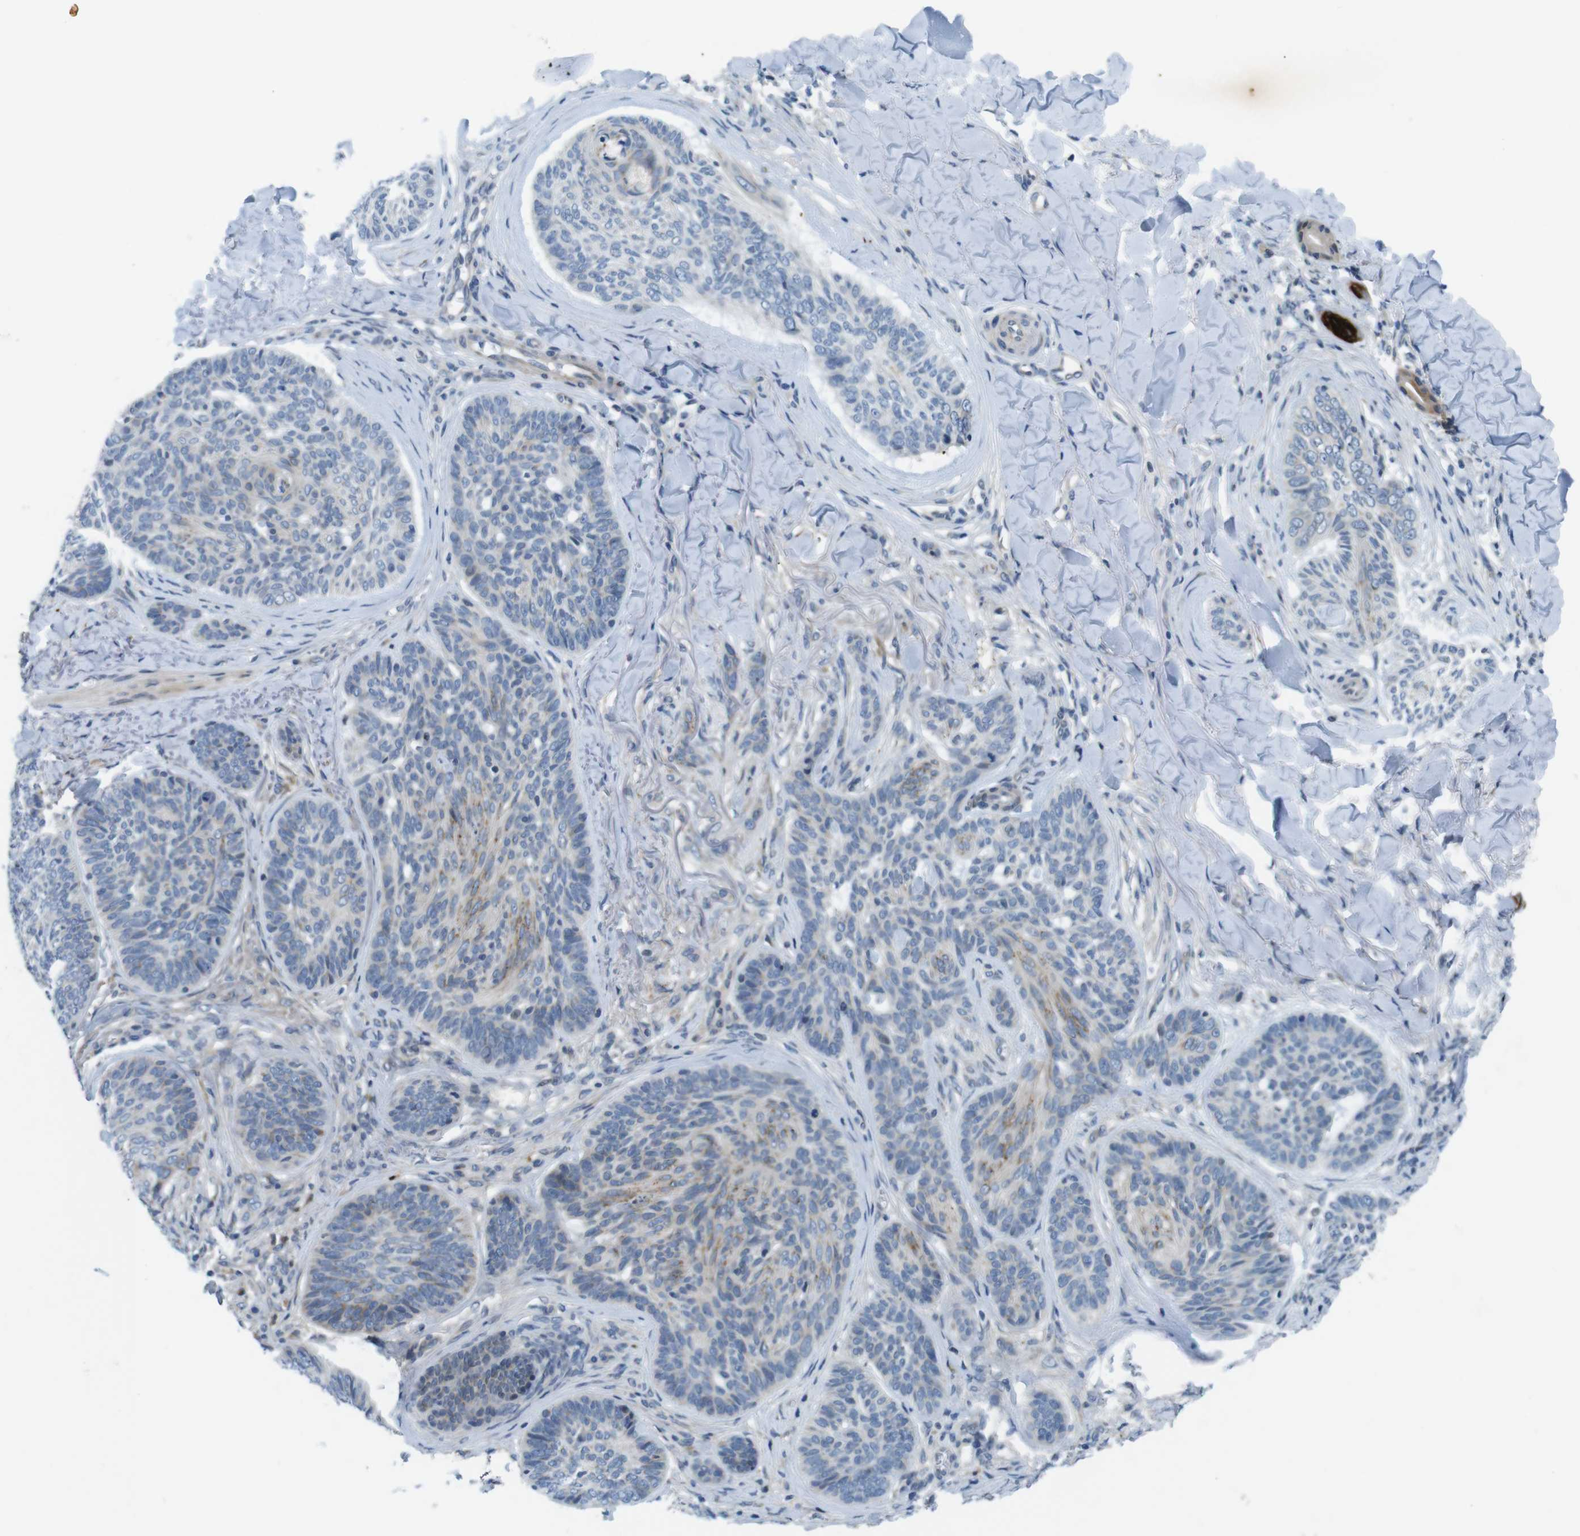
{"staining": {"intensity": "weak", "quantity": "<25%", "location": "cytoplasmic/membranous"}, "tissue": "skin cancer", "cell_type": "Tumor cells", "image_type": "cancer", "snomed": [{"axis": "morphology", "description": "Basal cell carcinoma"}, {"axis": "topography", "description": "Skin"}], "caption": "DAB (3,3'-diaminobenzidine) immunohistochemical staining of human basal cell carcinoma (skin) reveals no significant expression in tumor cells.", "gene": "ZDHHC3", "patient": {"sex": "male", "age": 43}}